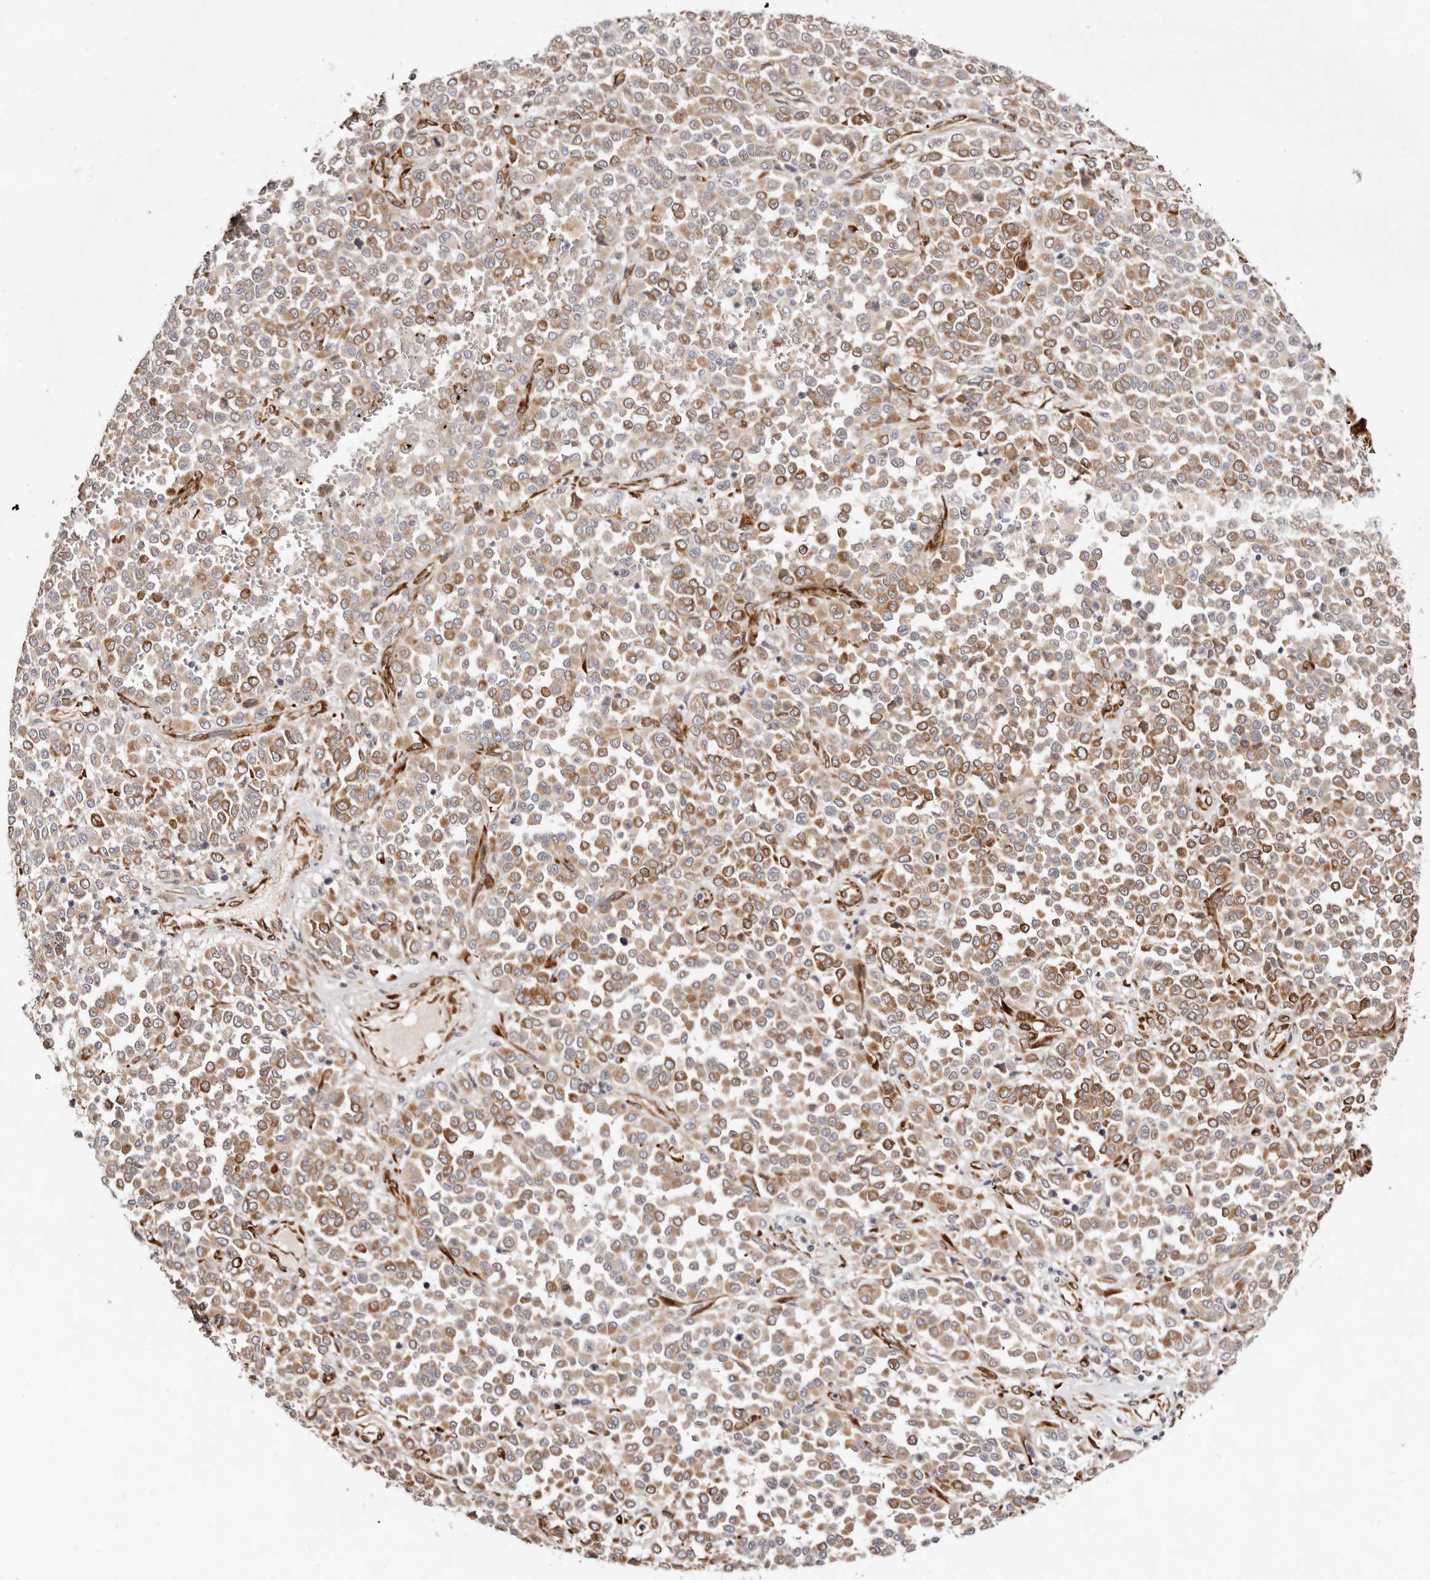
{"staining": {"intensity": "moderate", "quantity": ">75%", "location": "cytoplasmic/membranous"}, "tissue": "melanoma", "cell_type": "Tumor cells", "image_type": "cancer", "snomed": [{"axis": "morphology", "description": "Malignant melanoma, Metastatic site"}, {"axis": "topography", "description": "Pancreas"}], "caption": "There is medium levels of moderate cytoplasmic/membranous expression in tumor cells of melanoma, as demonstrated by immunohistochemical staining (brown color).", "gene": "SERPINH1", "patient": {"sex": "female", "age": 30}}